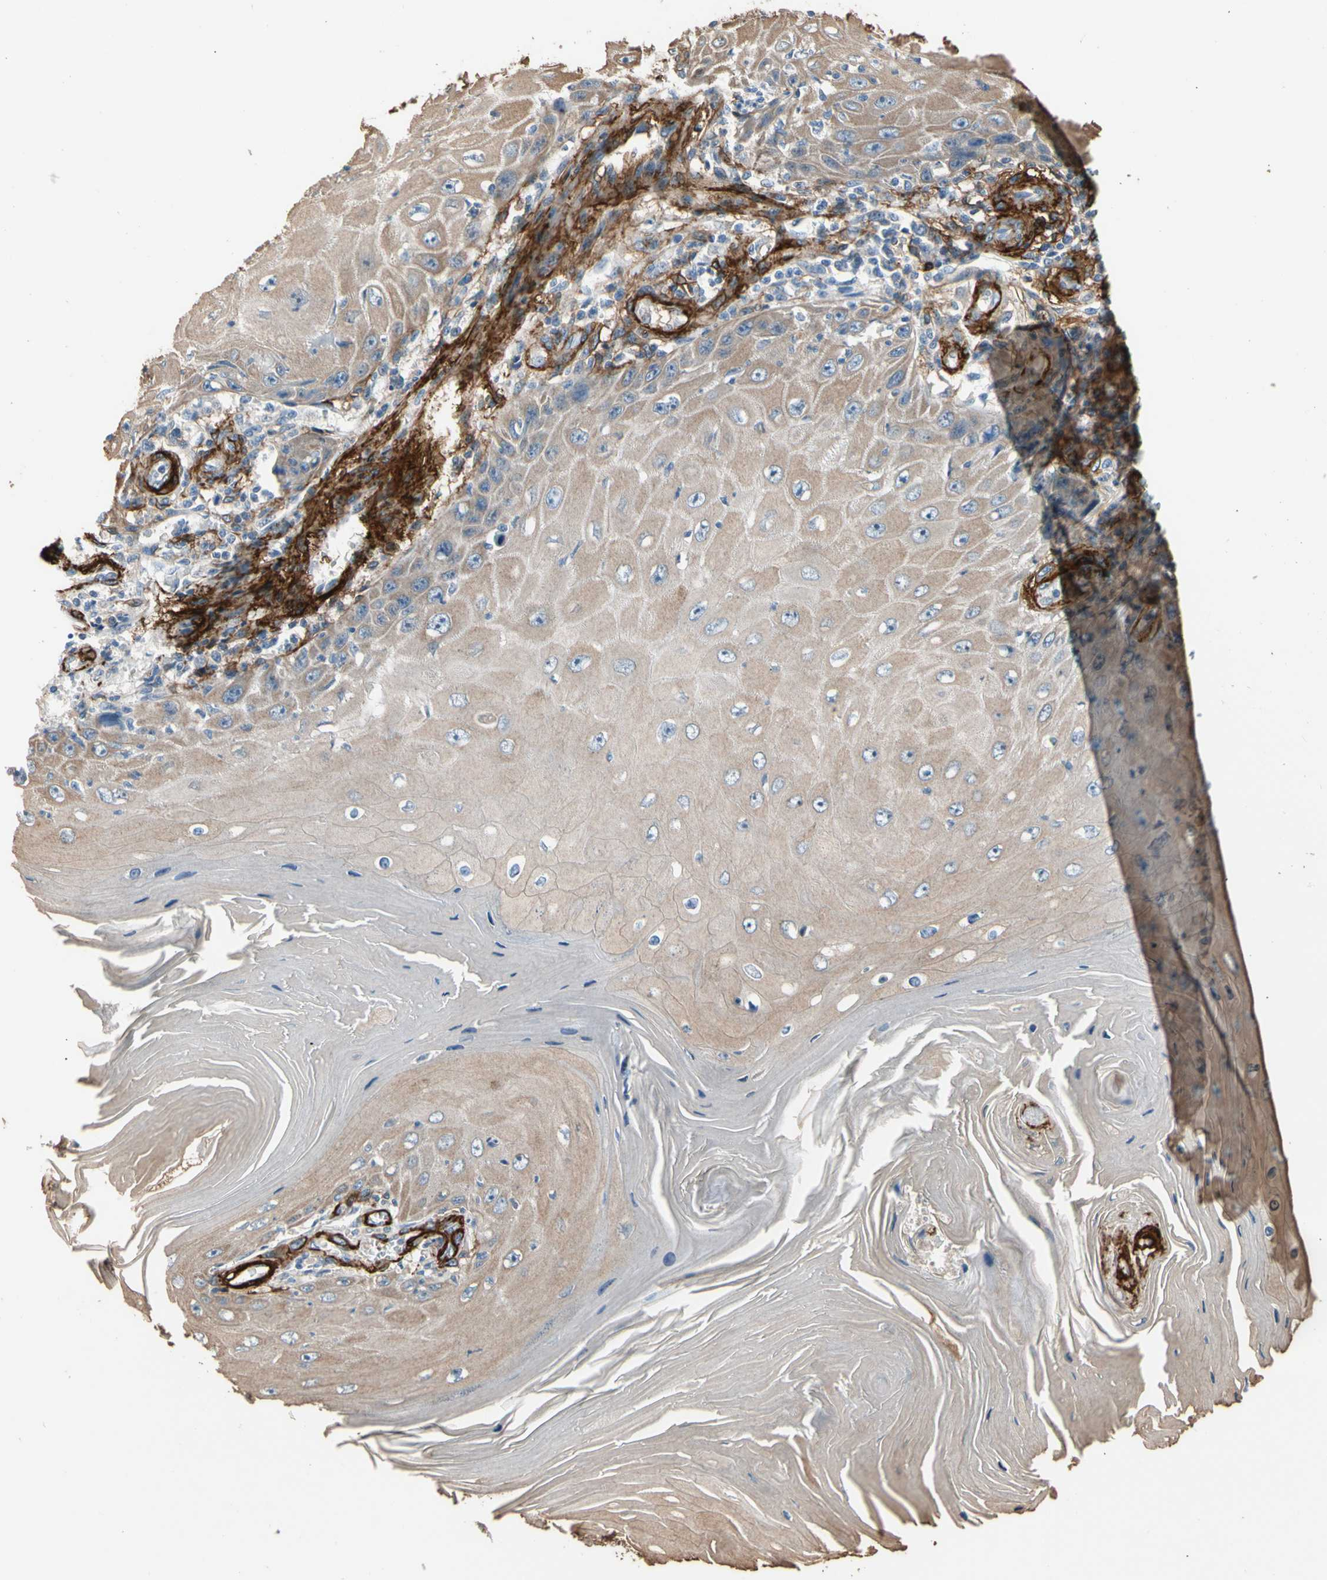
{"staining": {"intensity": "weak", "quantity": ">75%", "location": "cytoplasmic/membranous"}, "tissue": "skin cancer", "cell_type": "Tumor cells", "image_type": "cancer", "snomed": [{"axis": "morphology", "description": "Squamous cell carcinoma, NOS"}, {"axis": "topography", "description": "Skin"}], "caption": "Approximately >75% of tumor cells in skin squamous cell carcinoma display weak cytoplasmic/membranous protein positivity as visualized by brown immunohistochemical staining.", "gene": "SUSD2", "patient": {"sex": "female", "age": 73}}